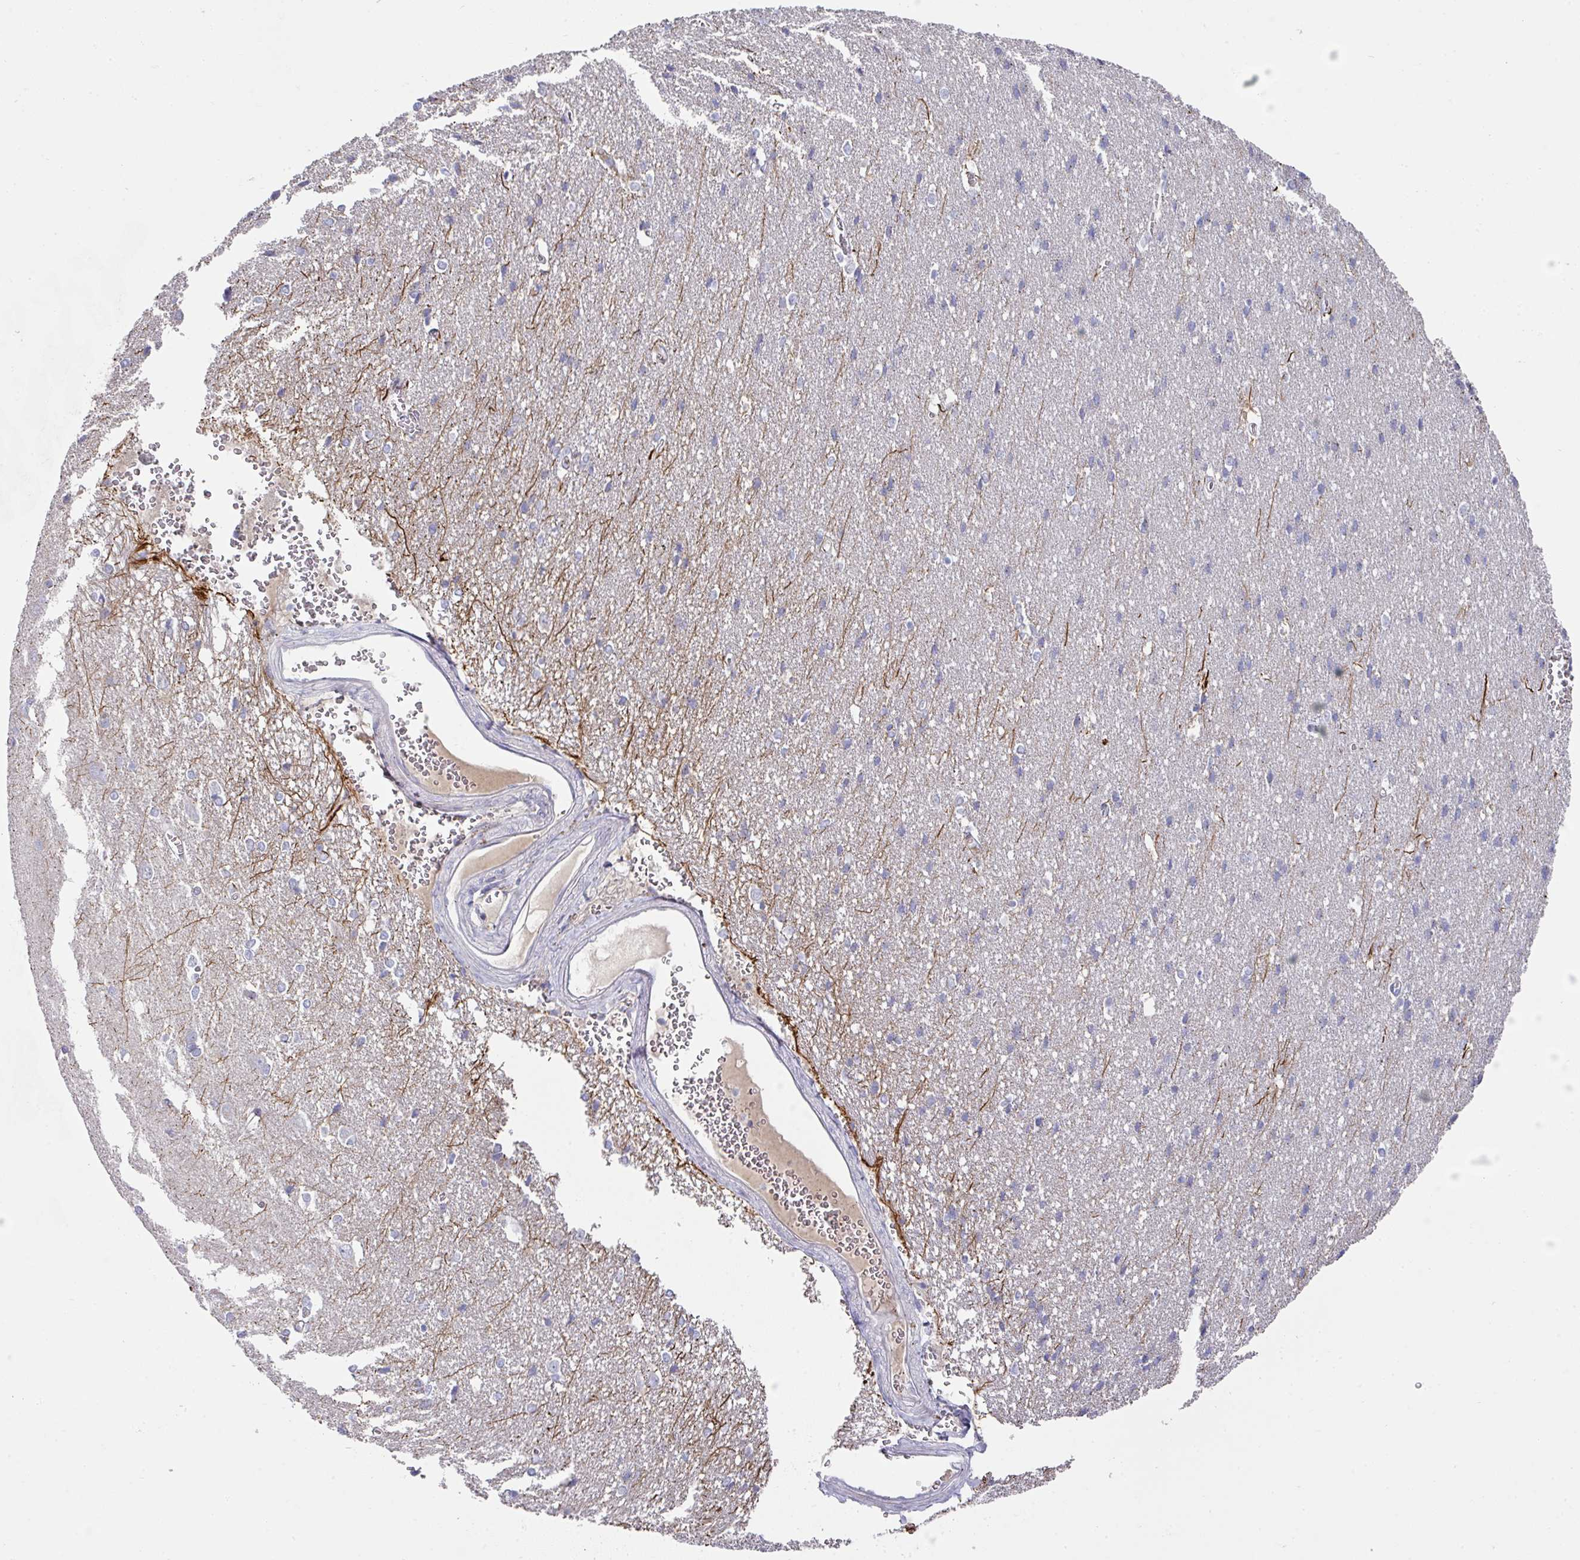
{"staining": {"intensity": "weak", "quantity": "25%-75%", "location": "cytoplasmic/membranous"}, "tissue": "cerebral cortex", "cell_type": "Endothelial cells", "image_type": "normal", "snomed": [{"axis": "morphology", "description": "Normal tissue, NOS"}, {"axis": "topography", "description": "Cerebral cortex"}], "caption": "A brown stain shows weak cytoplasmic/membranous expression of a protein in endothelial cells of normal cerebral cortex.", "gene": "IL4R", "patient": {"sex": "male", "age": 37}}